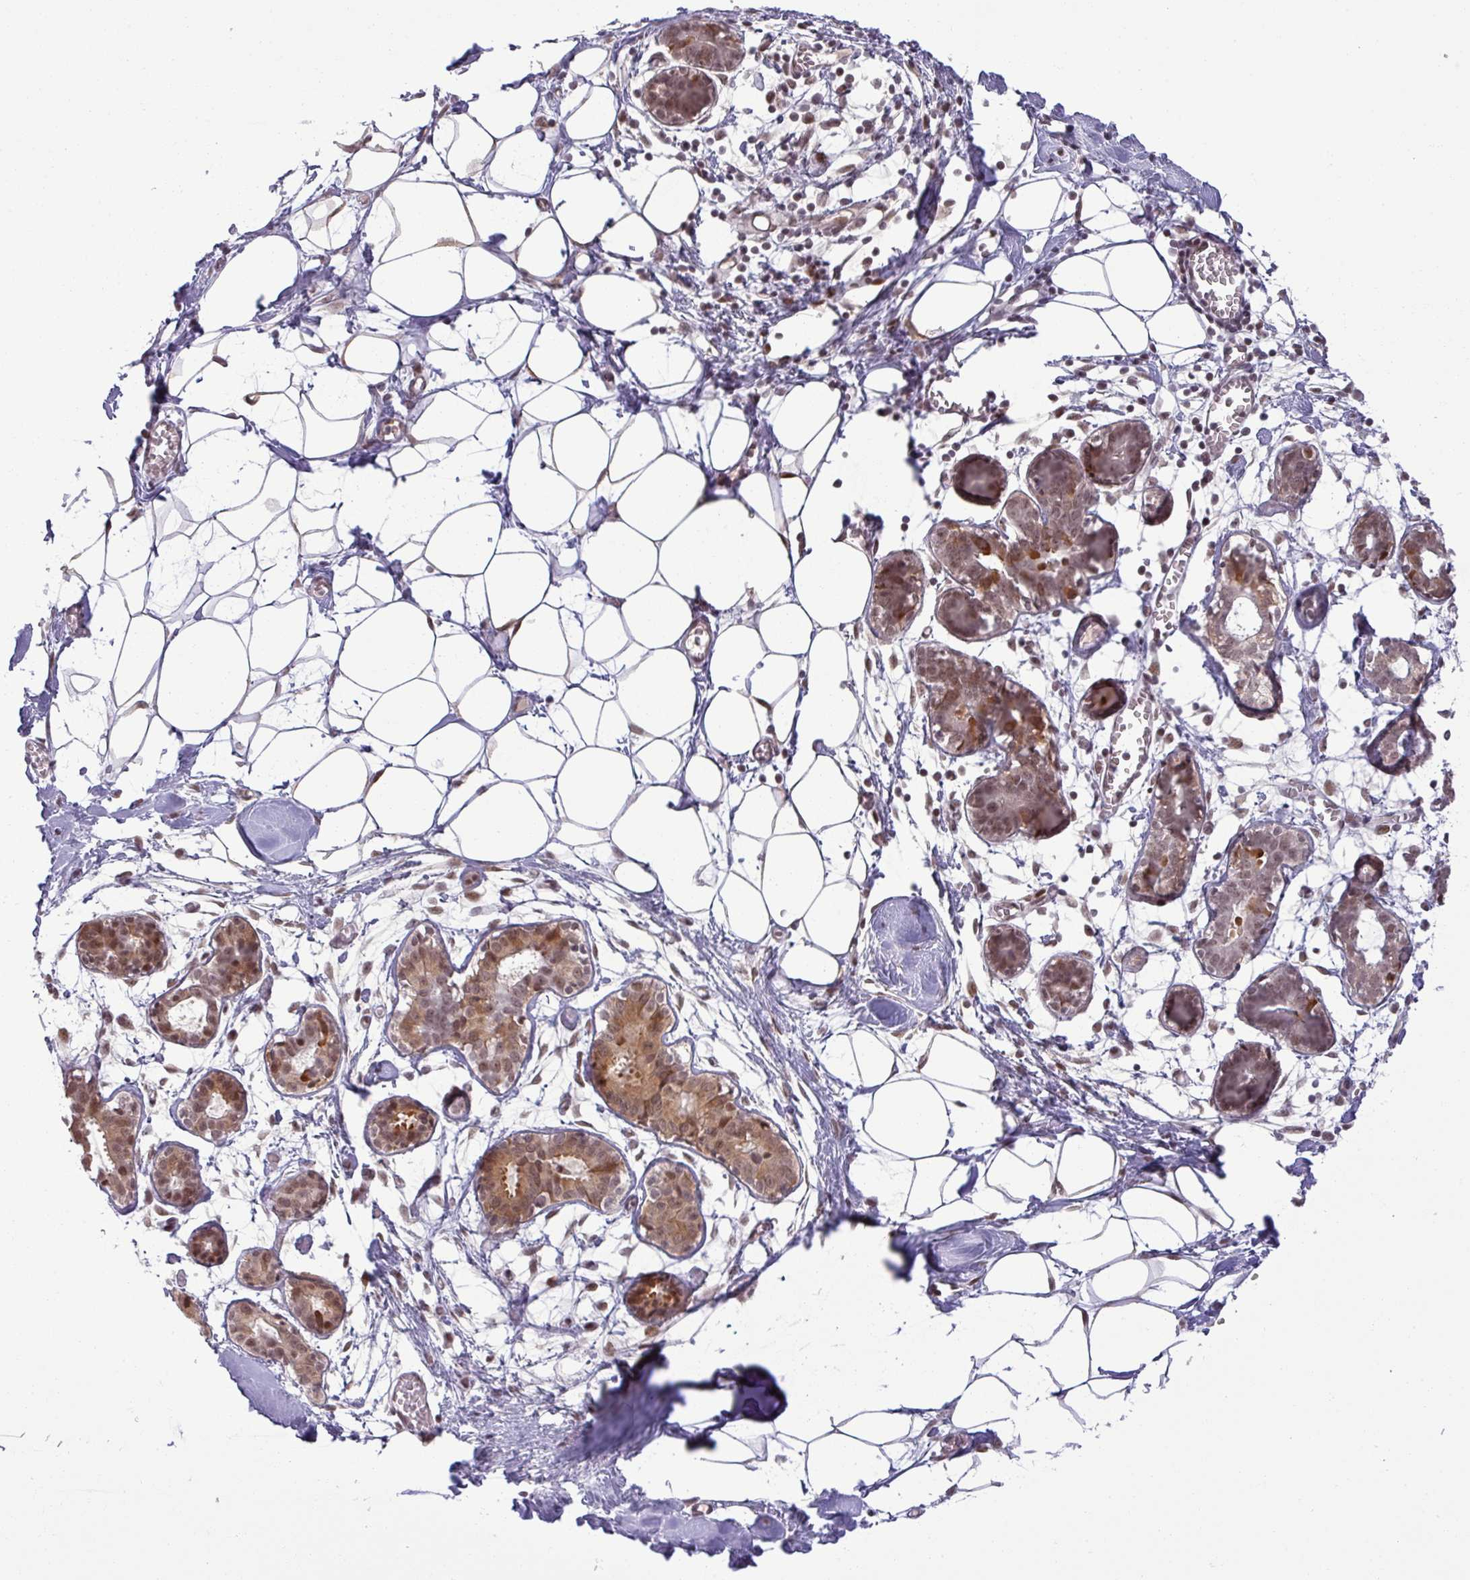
{"staining": {"intensity": "negative", "quantity": "none", "location": "none"}, "tissue": "breast", "cell_type": "Adipocytes", "image_type": "normal", "snomed": [{"axis": "morphology", "description": "Normal tissue, NOS"}, {"axis": "topography", "description": "Breast"}], "caption": "The image displays no staining of adipocytes in normal breast.", "gene": "PTPN20", "patient": {"sex": "female", "age": 27}}